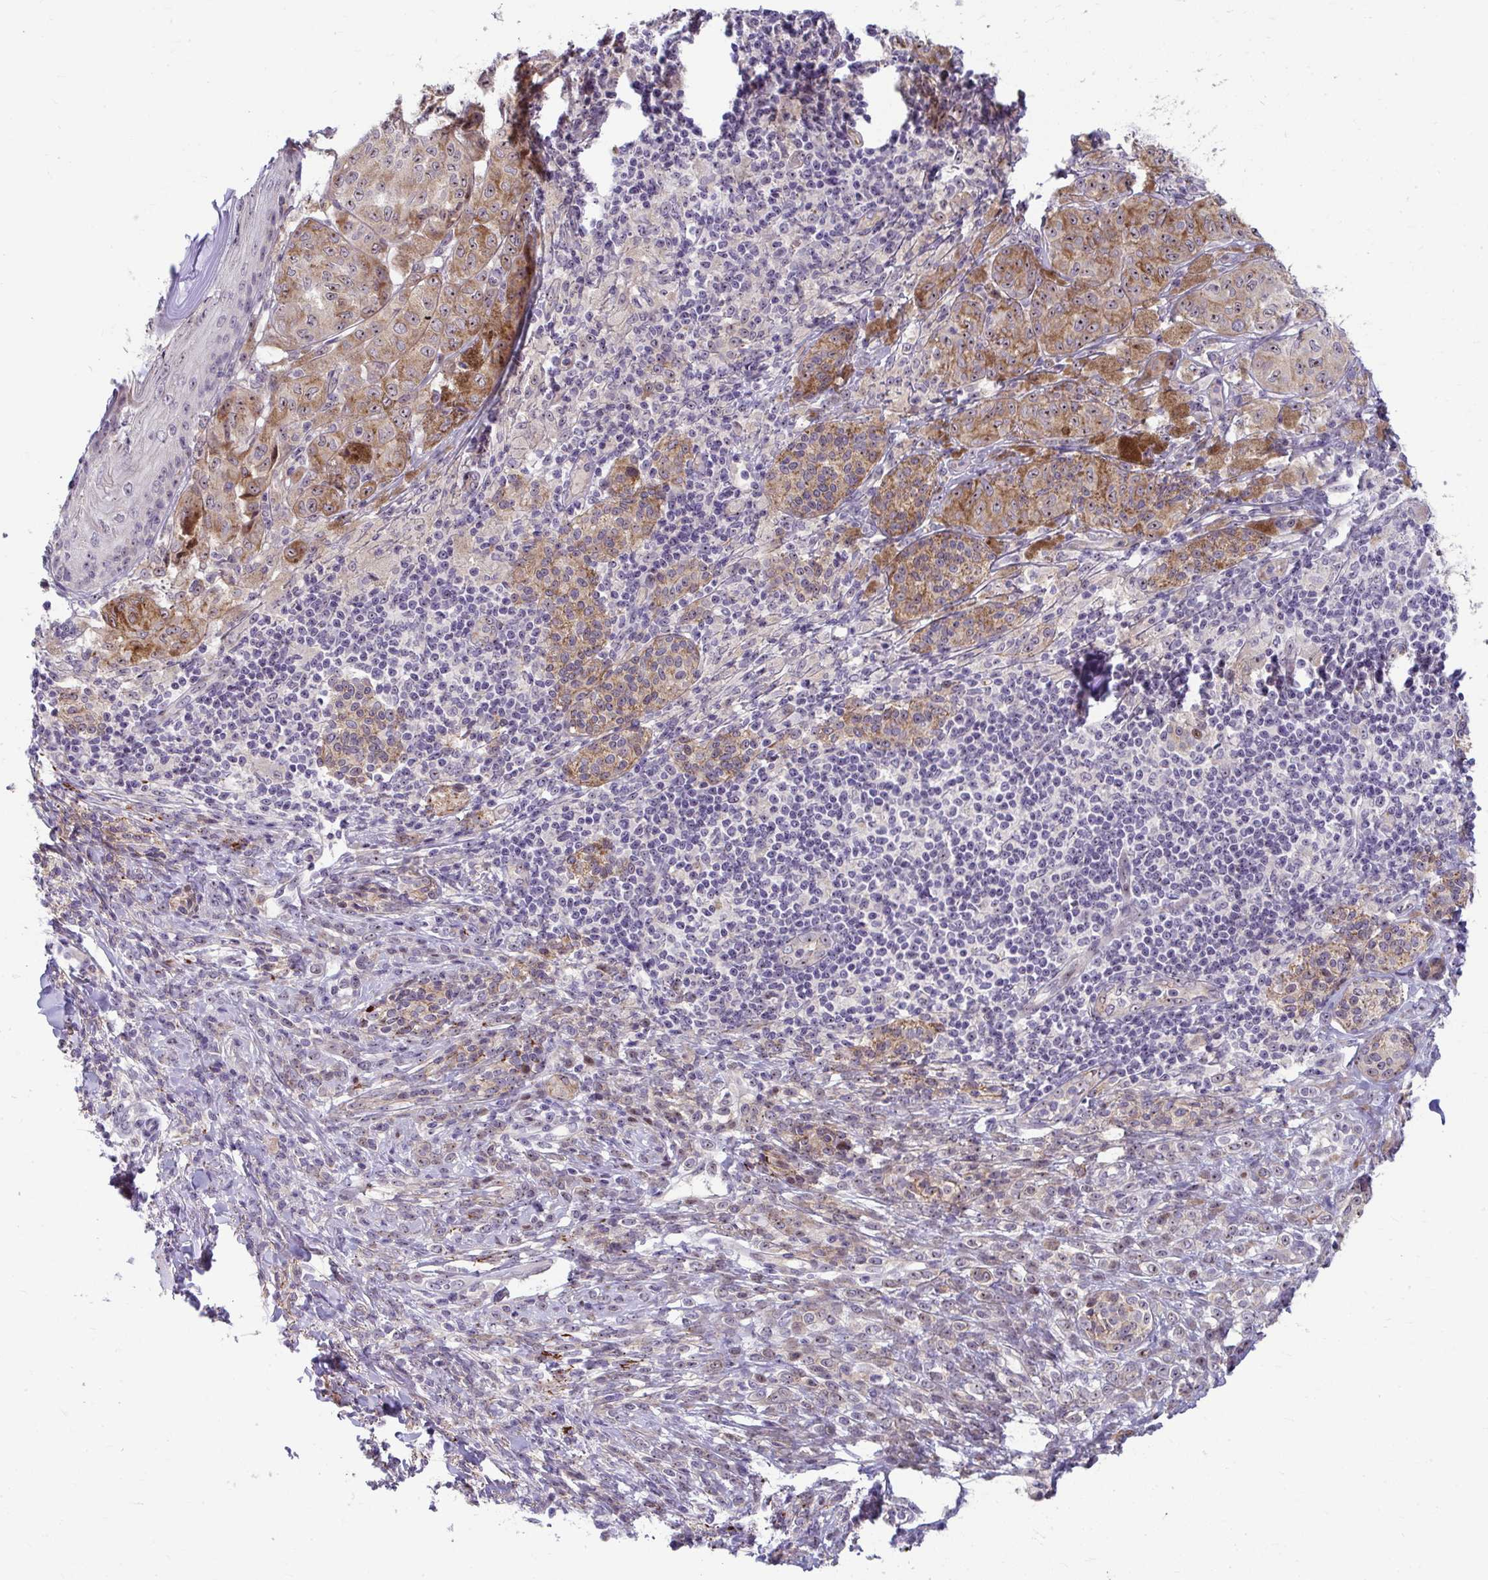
{"staining": {"intensity": "moderate", "quantity": "<25%", "location": "nuclear"}, "tissue": "melanoma", "cell_type": "Tumor cells", "image_type": "cancer", "snomed": [{"axis": "morphology", "description": "Malignant melanoma, NOS"}, {"axis": "topography", "description": "Skin"}], "caption": "Immunohistochemical staining of human malignant melanoma displays low levels of moderate nuclear protein expression in approximately <25% of tumor cells.", "gene": "MUS81", "patient": {"sex": "male", "age": 42}}